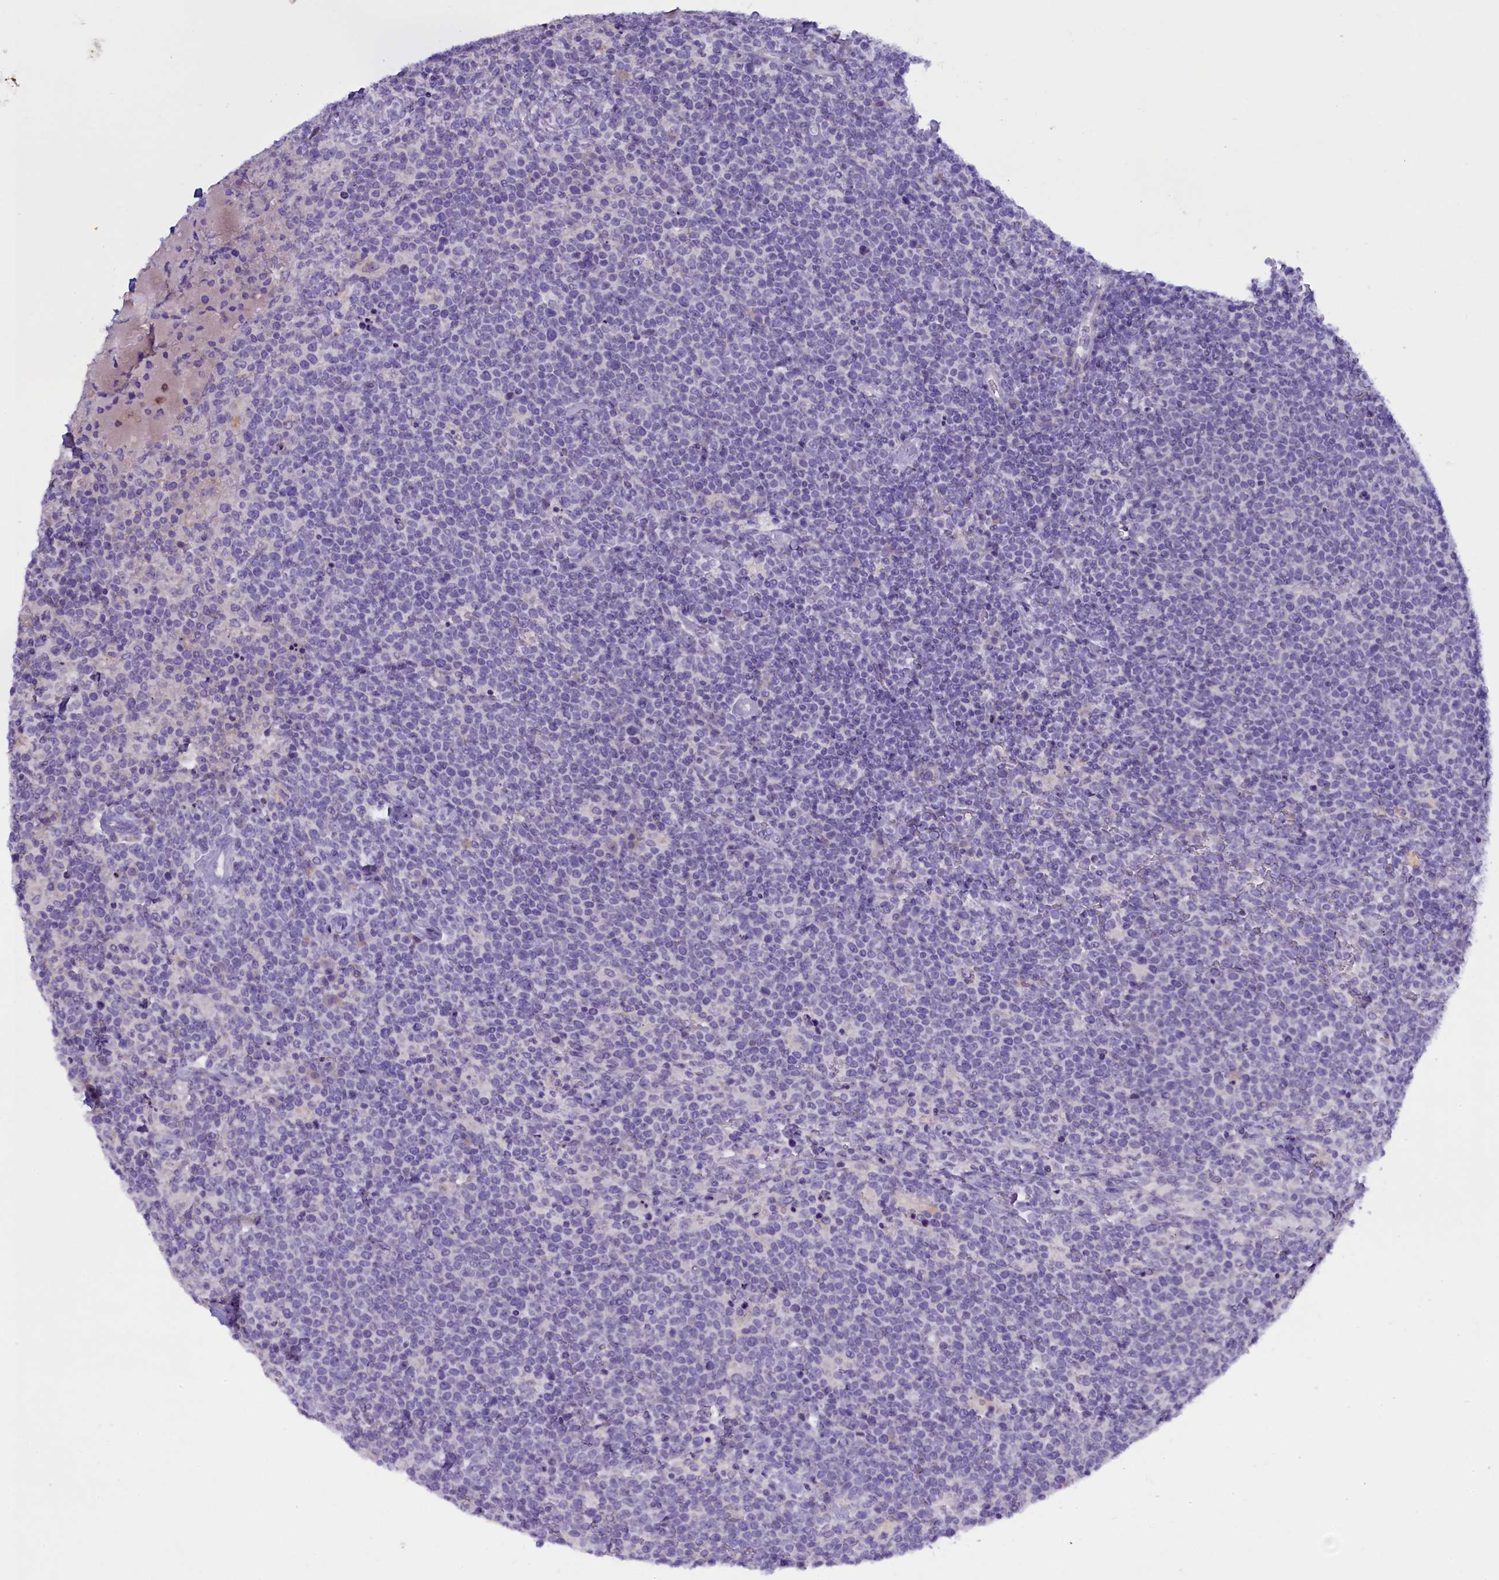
{"staining": {"intensity": "negative", "quantity": "none", "location": "none"}, "tissue": "lymphoma", "cell_type": "Tumor cells", "image_type": "cancer", "snomed": [{"axis": "morphology", "description": "Malignant lymphoma, non-Hodgkin's type, High grade"}, {"axis": "topography", "description": "Lymph node"}], "caption": "Micrograph shows no protein positivity in tumor cells of lymphoma tissue.", "gene": "RTTN", "patient": {"sex": "male", "age": 61}}